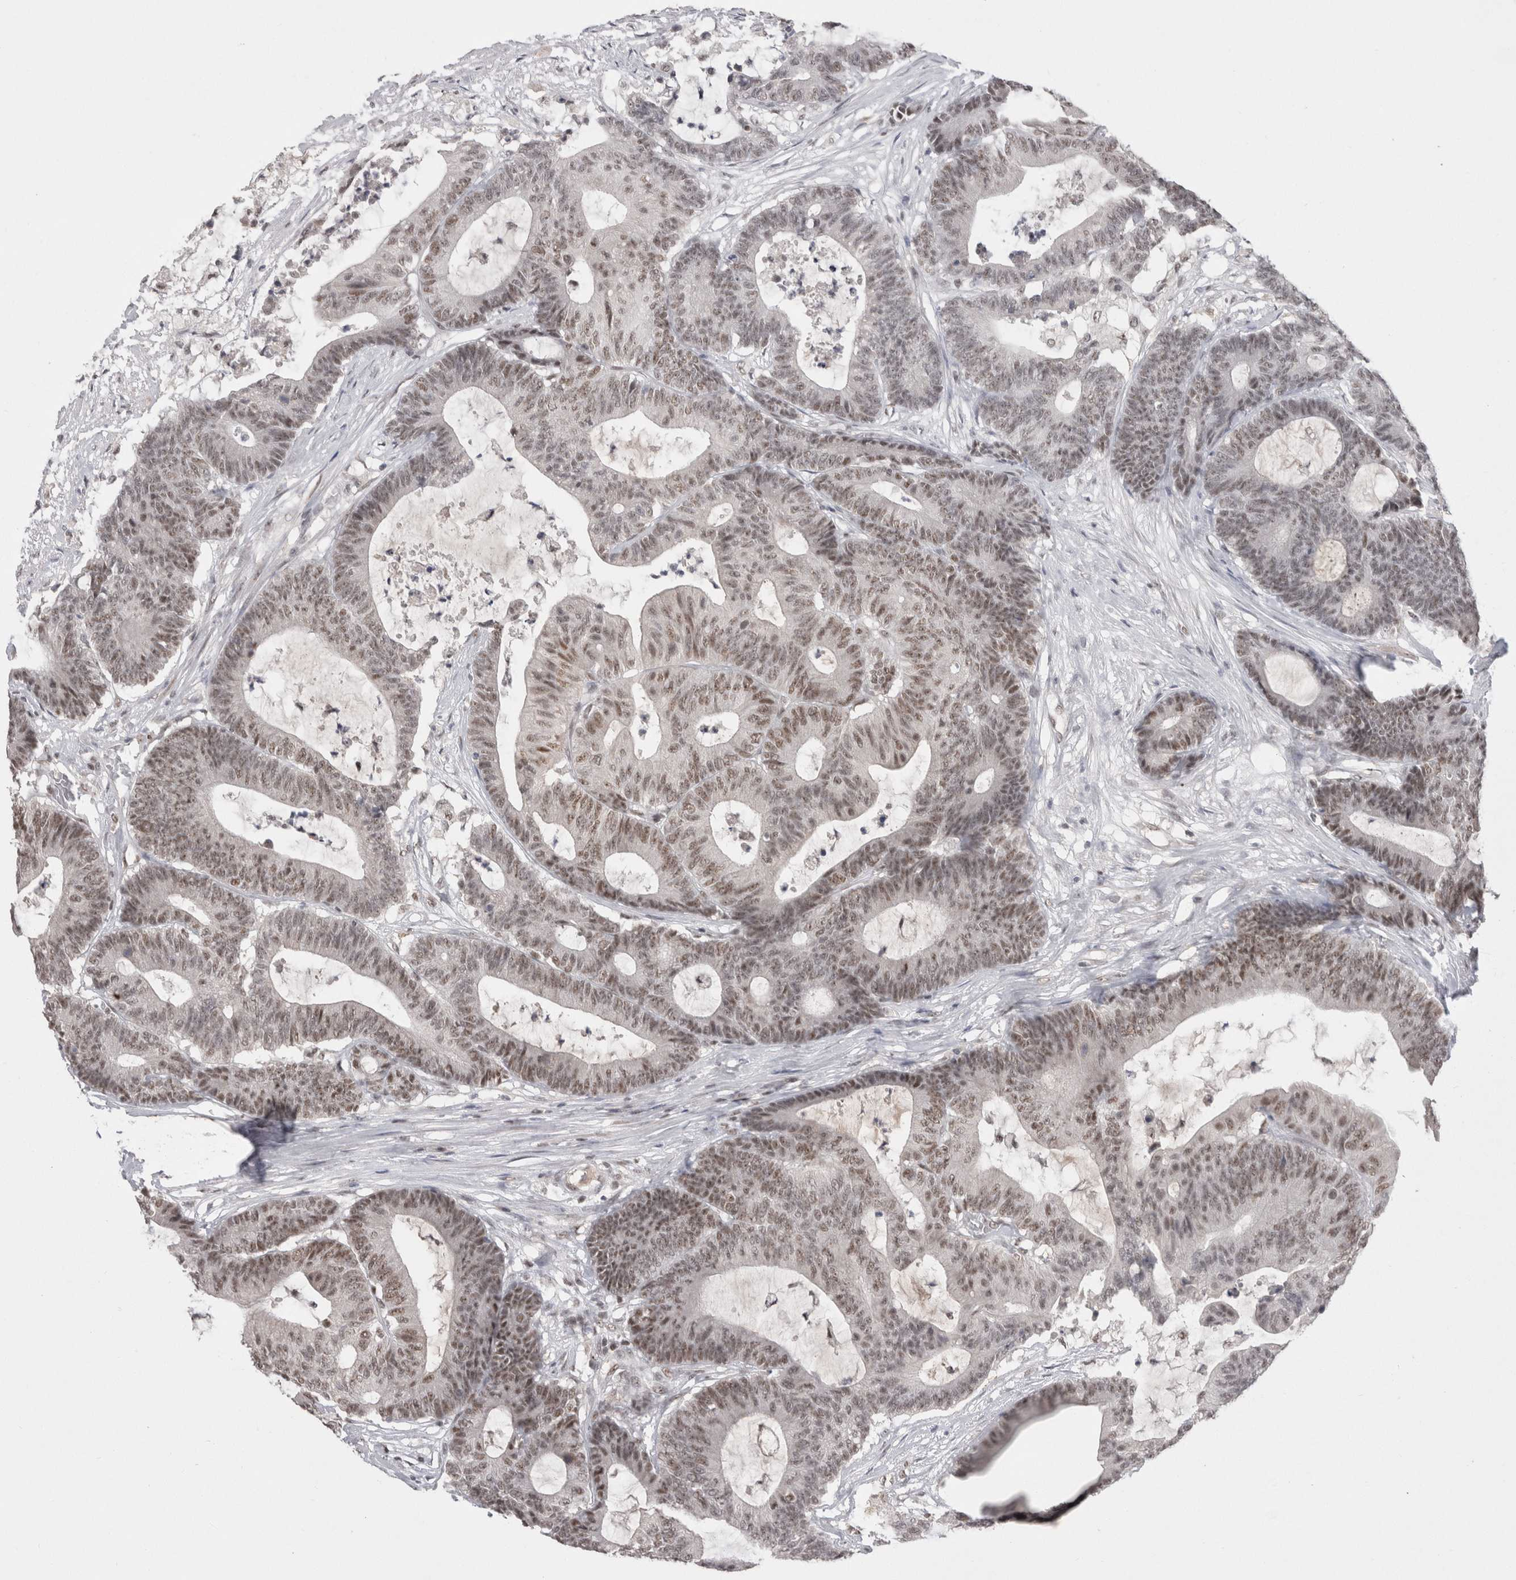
{"staining": {"intensity": "moderate", "quantity": "25%-75%", "location": "nuclear"}, "tissue": "colorectal cancer", "cell_type": "Tumor cells", "image_type": "cancer", "snomed": [{"axis": "morphology", "description": "Adenocarcinoma, NOS"}, {"axis": "topography", "description": "Colon"}], "caption": "Protein staining of colorectal adenocarcinoma tissue exhibits moderate nuclear expression in approximately 25%-75% of tumor cells.", "gene": "DAXX", "patient": {"sex": "female", "age": 84}}